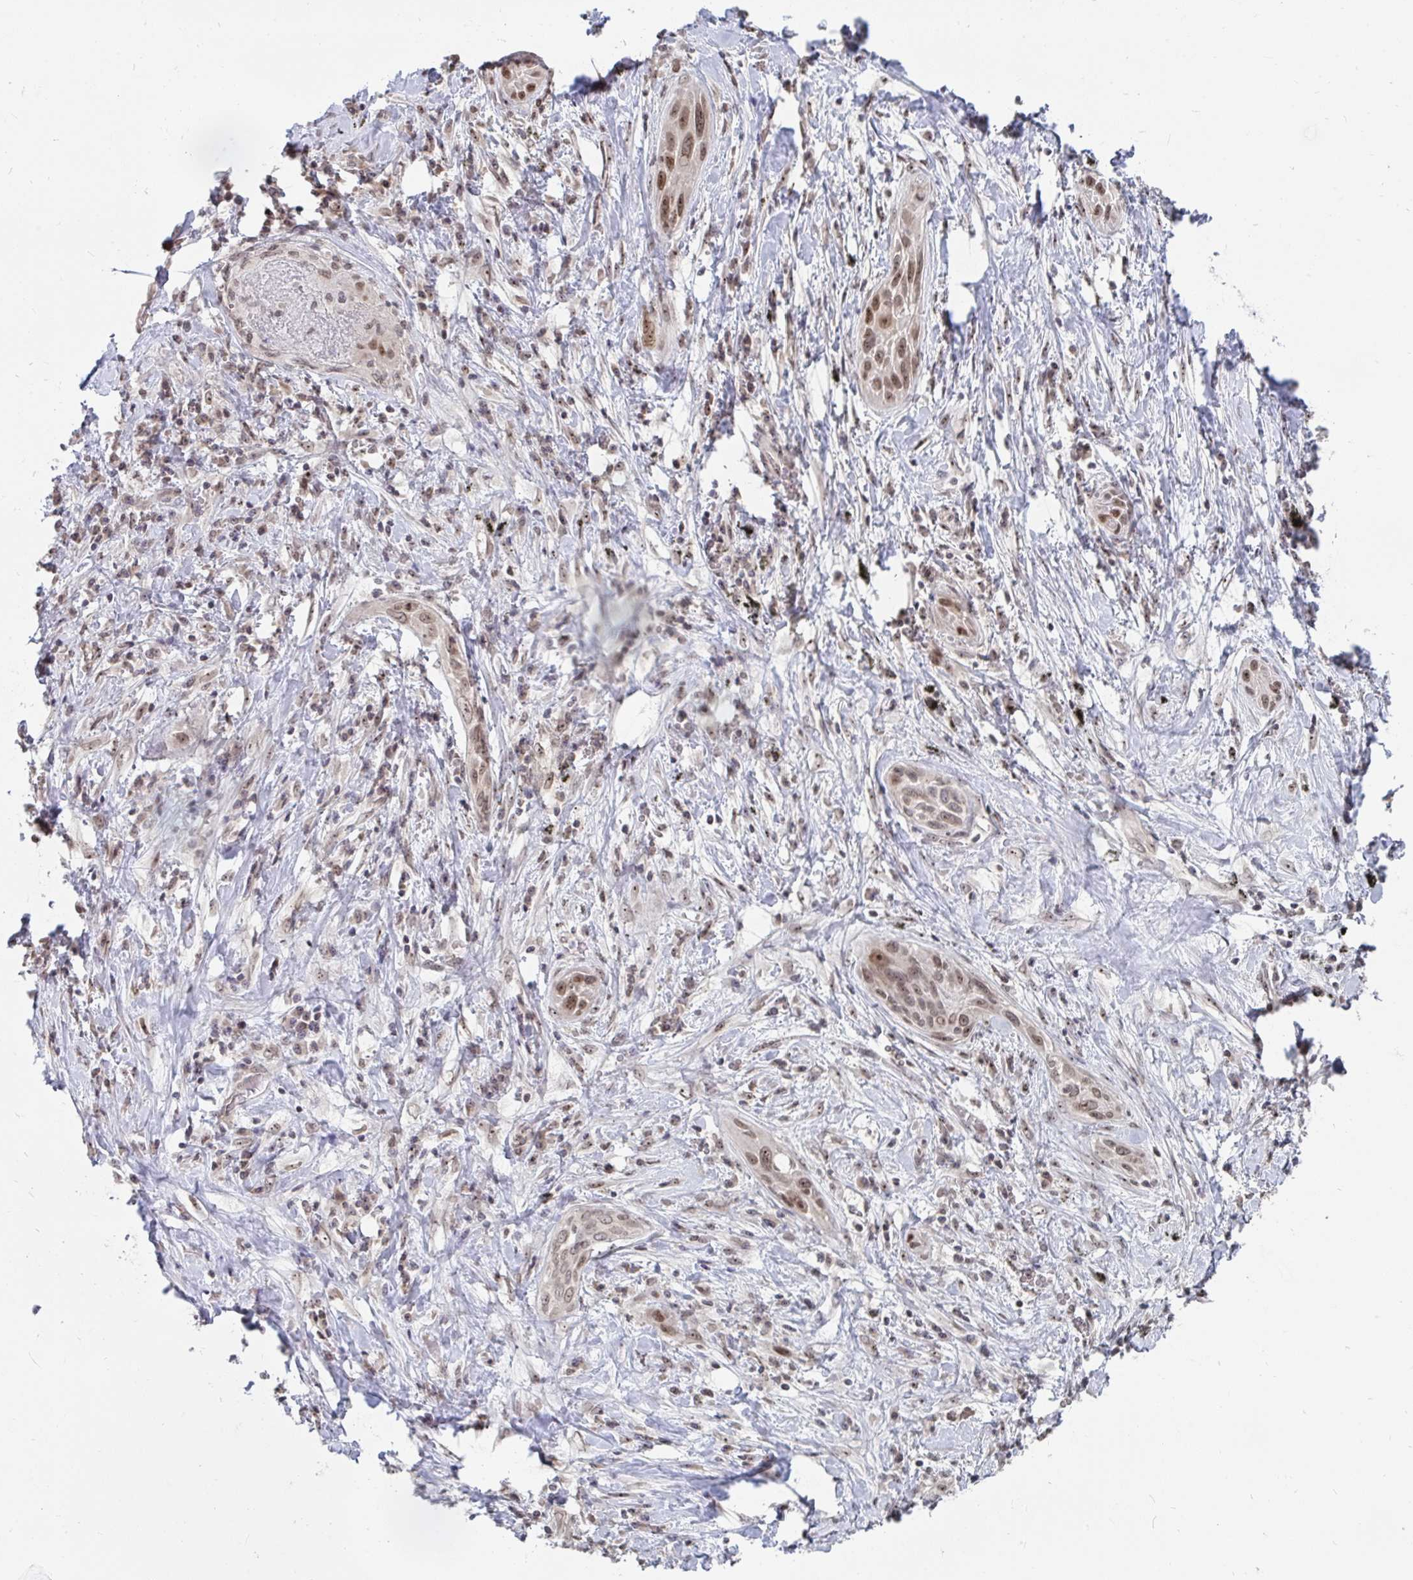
{"staining": {"intensity": "moderate", "quantity": ">75%", "location": "nuclear"}, "tissue": "lung cancer", "cell_type": "Tumor cells", "image_type": "cancer", "snomed": [{"axis": "morphology", "description": "Squamous cell carcinoma, NOS"}, {"axis": "topography", "description": "Lung"}], "caption": "IHC micrograph of squamous cell carcinoma (lung) stained for a protein (brown), which demonstrates medium levels of moderate nuclear positivity in about >75% of tumor cells.", "gene": "TRIP12", "patient": {"sex": "male", "age": 79}}